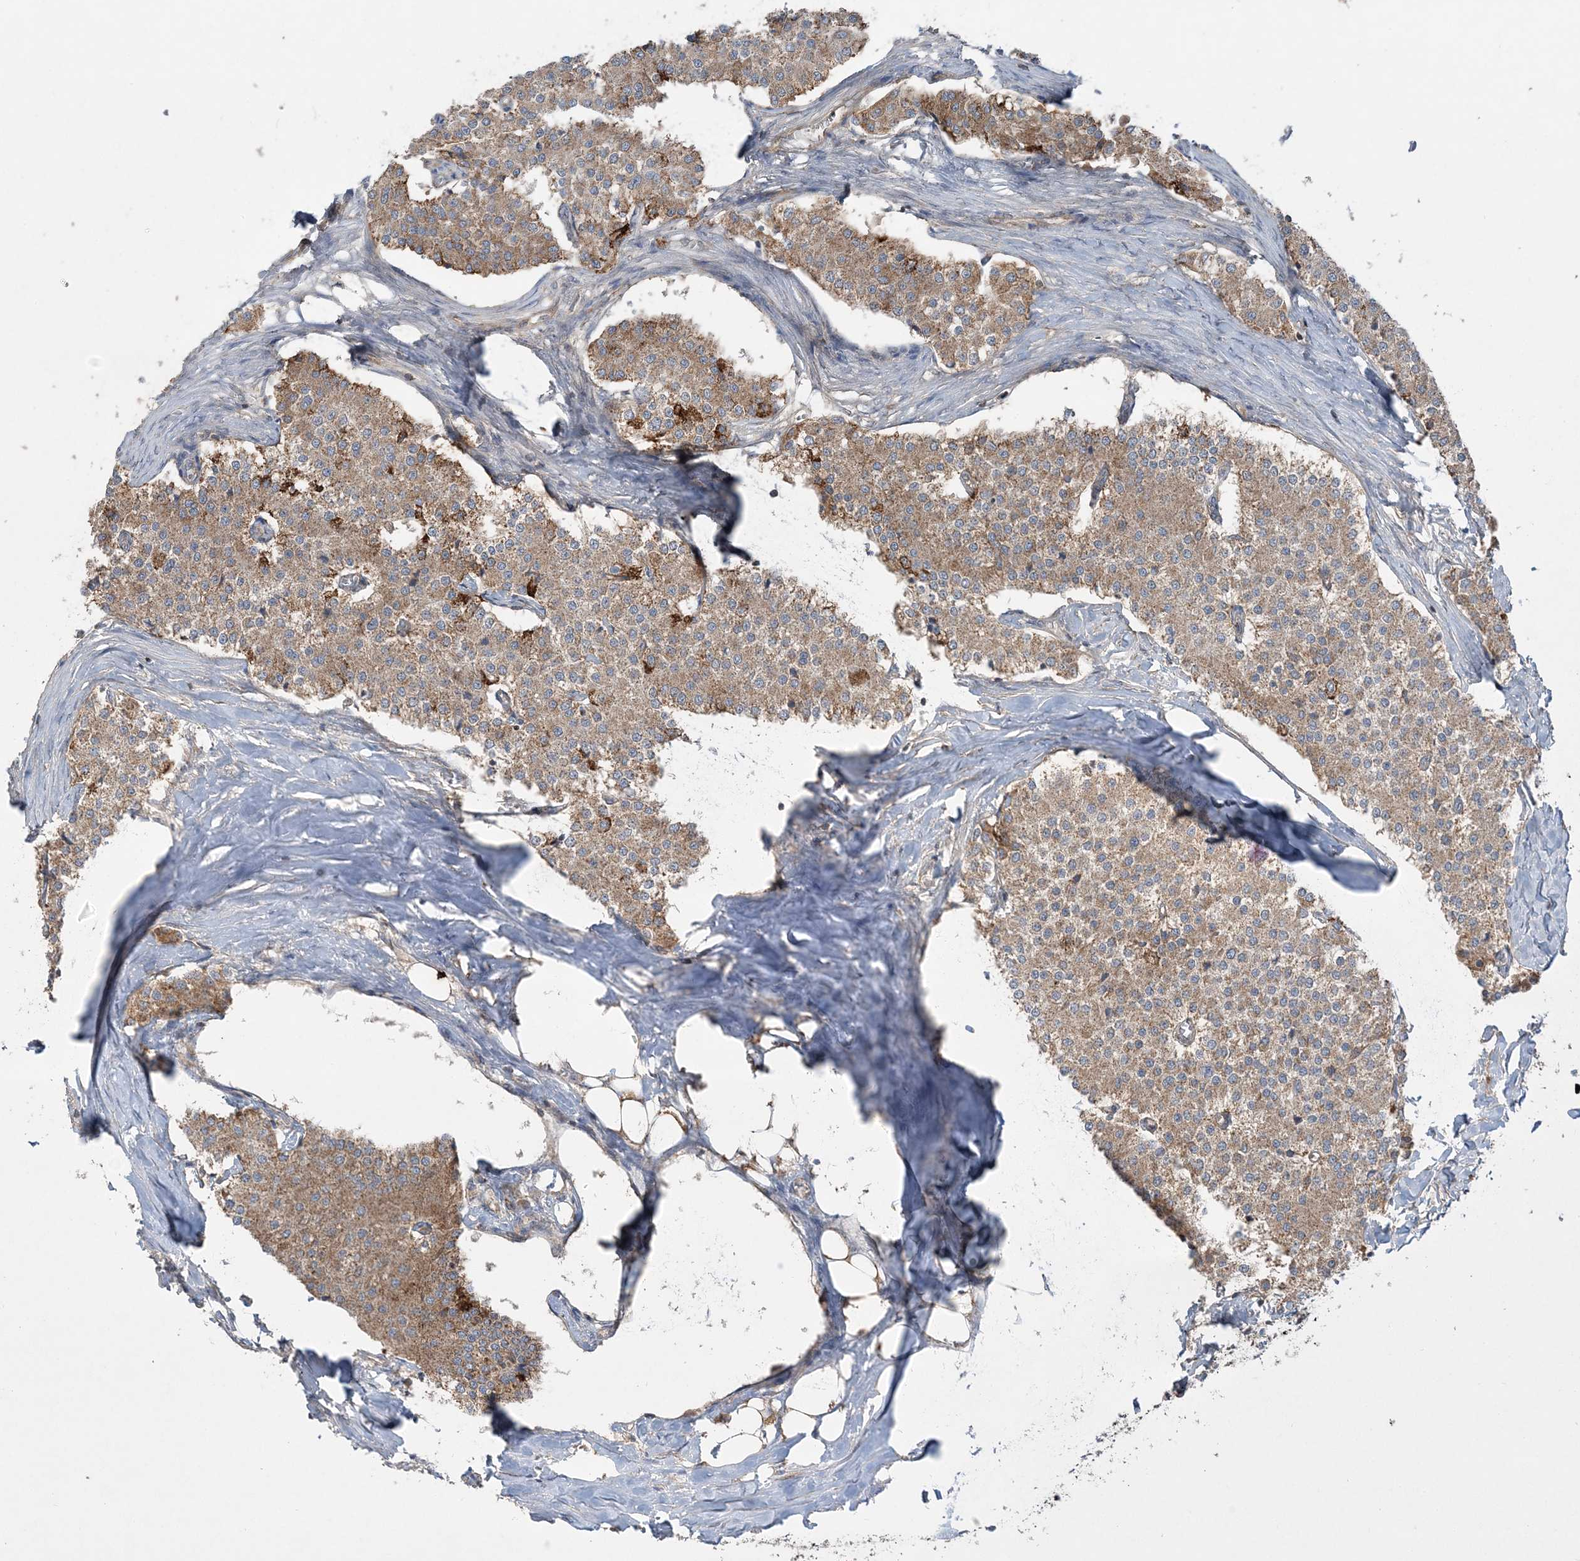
{"staining": {"intensity": "moderate", "quantity": ">75%", "location": "cytoplasmic/membranous"}, "tissue": "carcinoid", "cell_type": "Tumor cells", "image_type": "cancer", "snomed": [{"axis": "morphology", "description": "Carcinoid, malignant, NOS"}, {"axis": "topography", "description": "Colon"}], "caption": "Immunohistochemical staining of carcinoid demonstrates medium levels of moderate cytoplasmic/membranous protein expression in approximately >75% of tumor cells.", "gene": "SCLT1", "patient": {"sex": "female", "age": 52}}